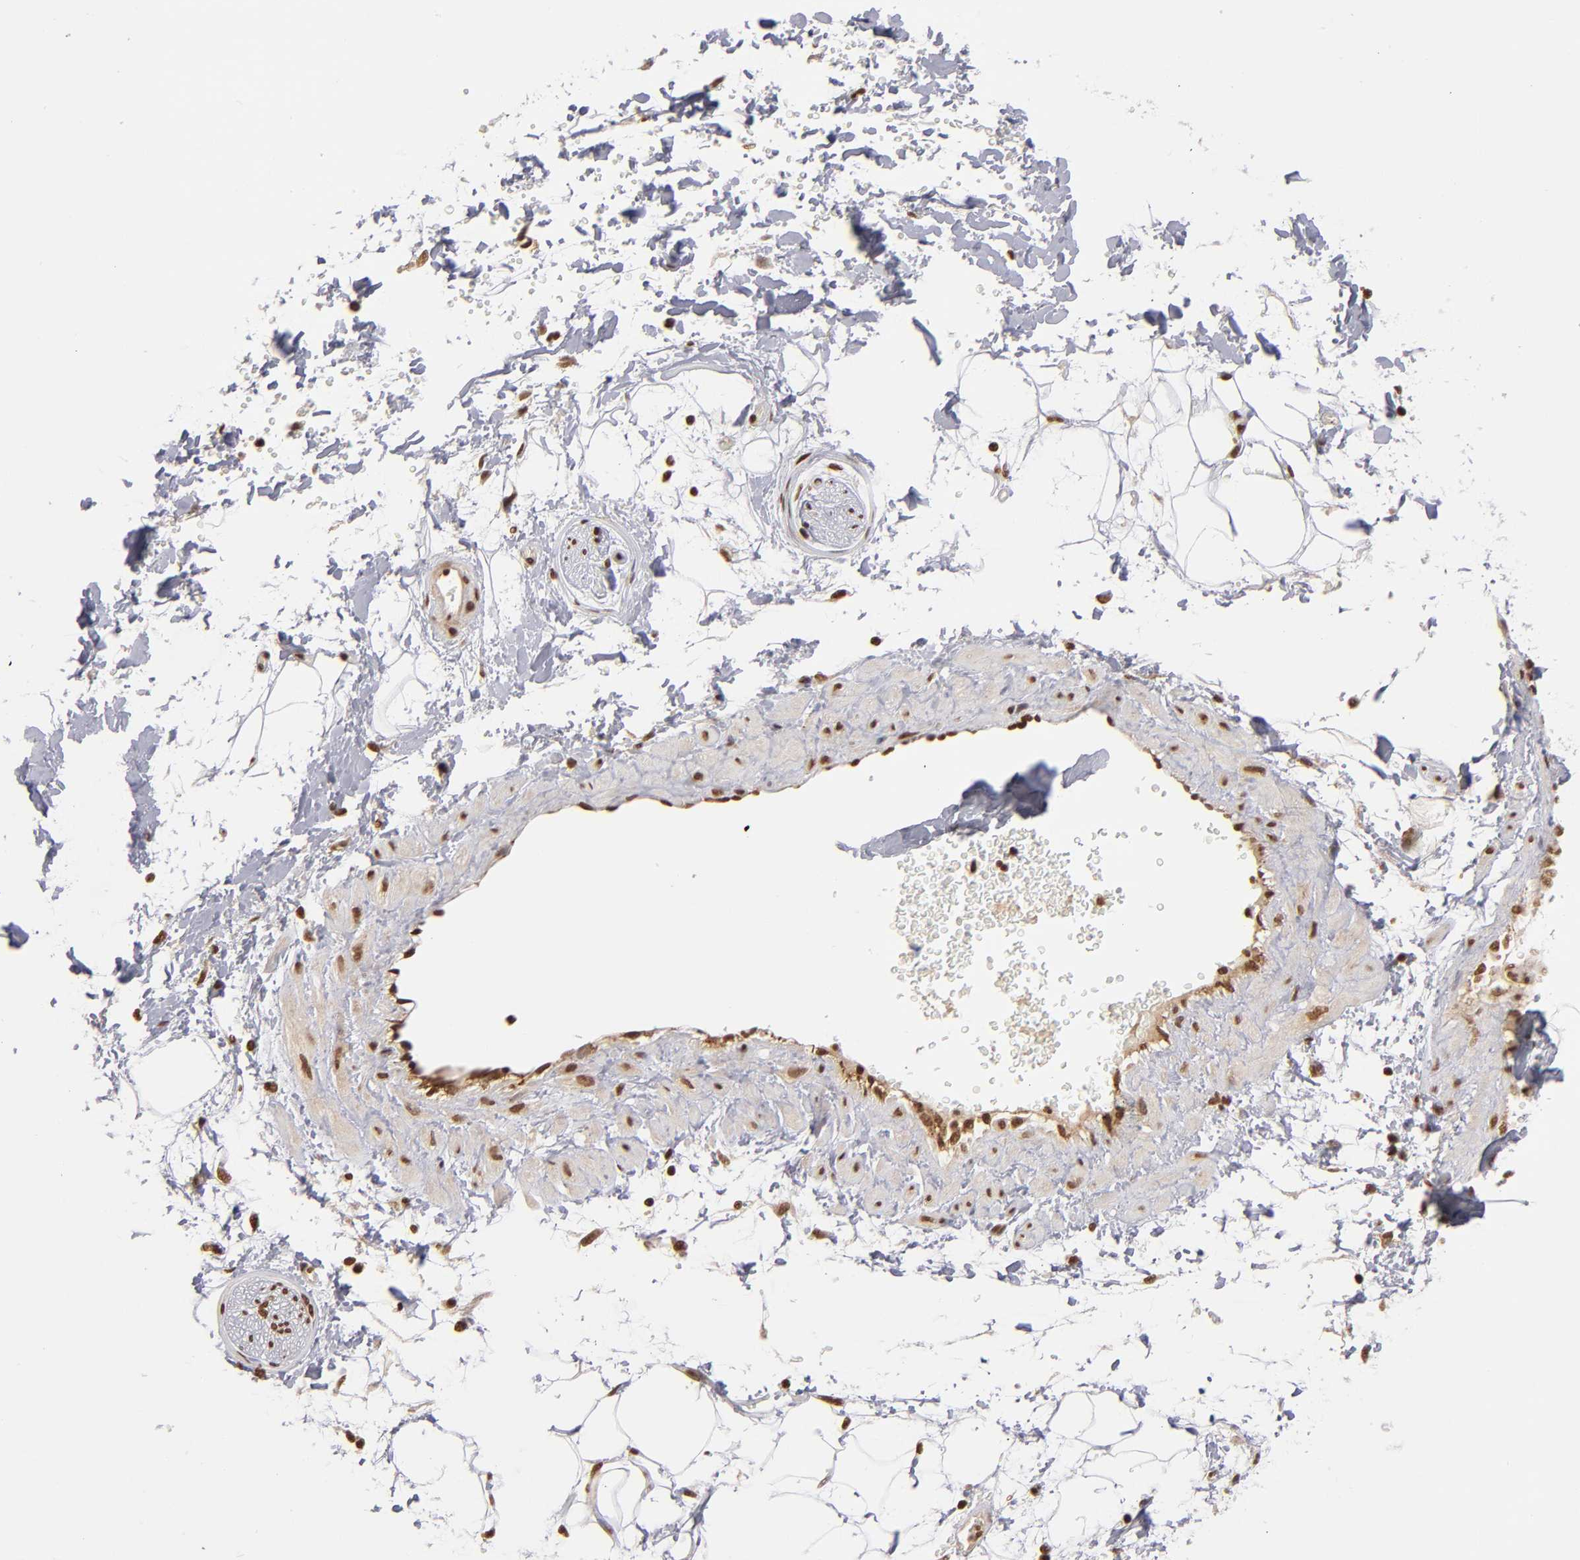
{"staining": {"intensity": "moderate", "quantity": ">75%", "location": "nuclear"}, "tissue": "adipose tissue", "cell_type": "Adipocytes", "image_type": "normal", "snomed": [{"axis": "morphology", "description": "Normal tissue, NOS"}, {"axis": "topography", "description": "Soft tissue"}], "caption": "Adipocytes demonstrate moderate nuclear positivity in about >75% of cells in unremarkable adipose tissue.", "gene": "ABL2", "patient": {"sex": "male", "age": 72}}